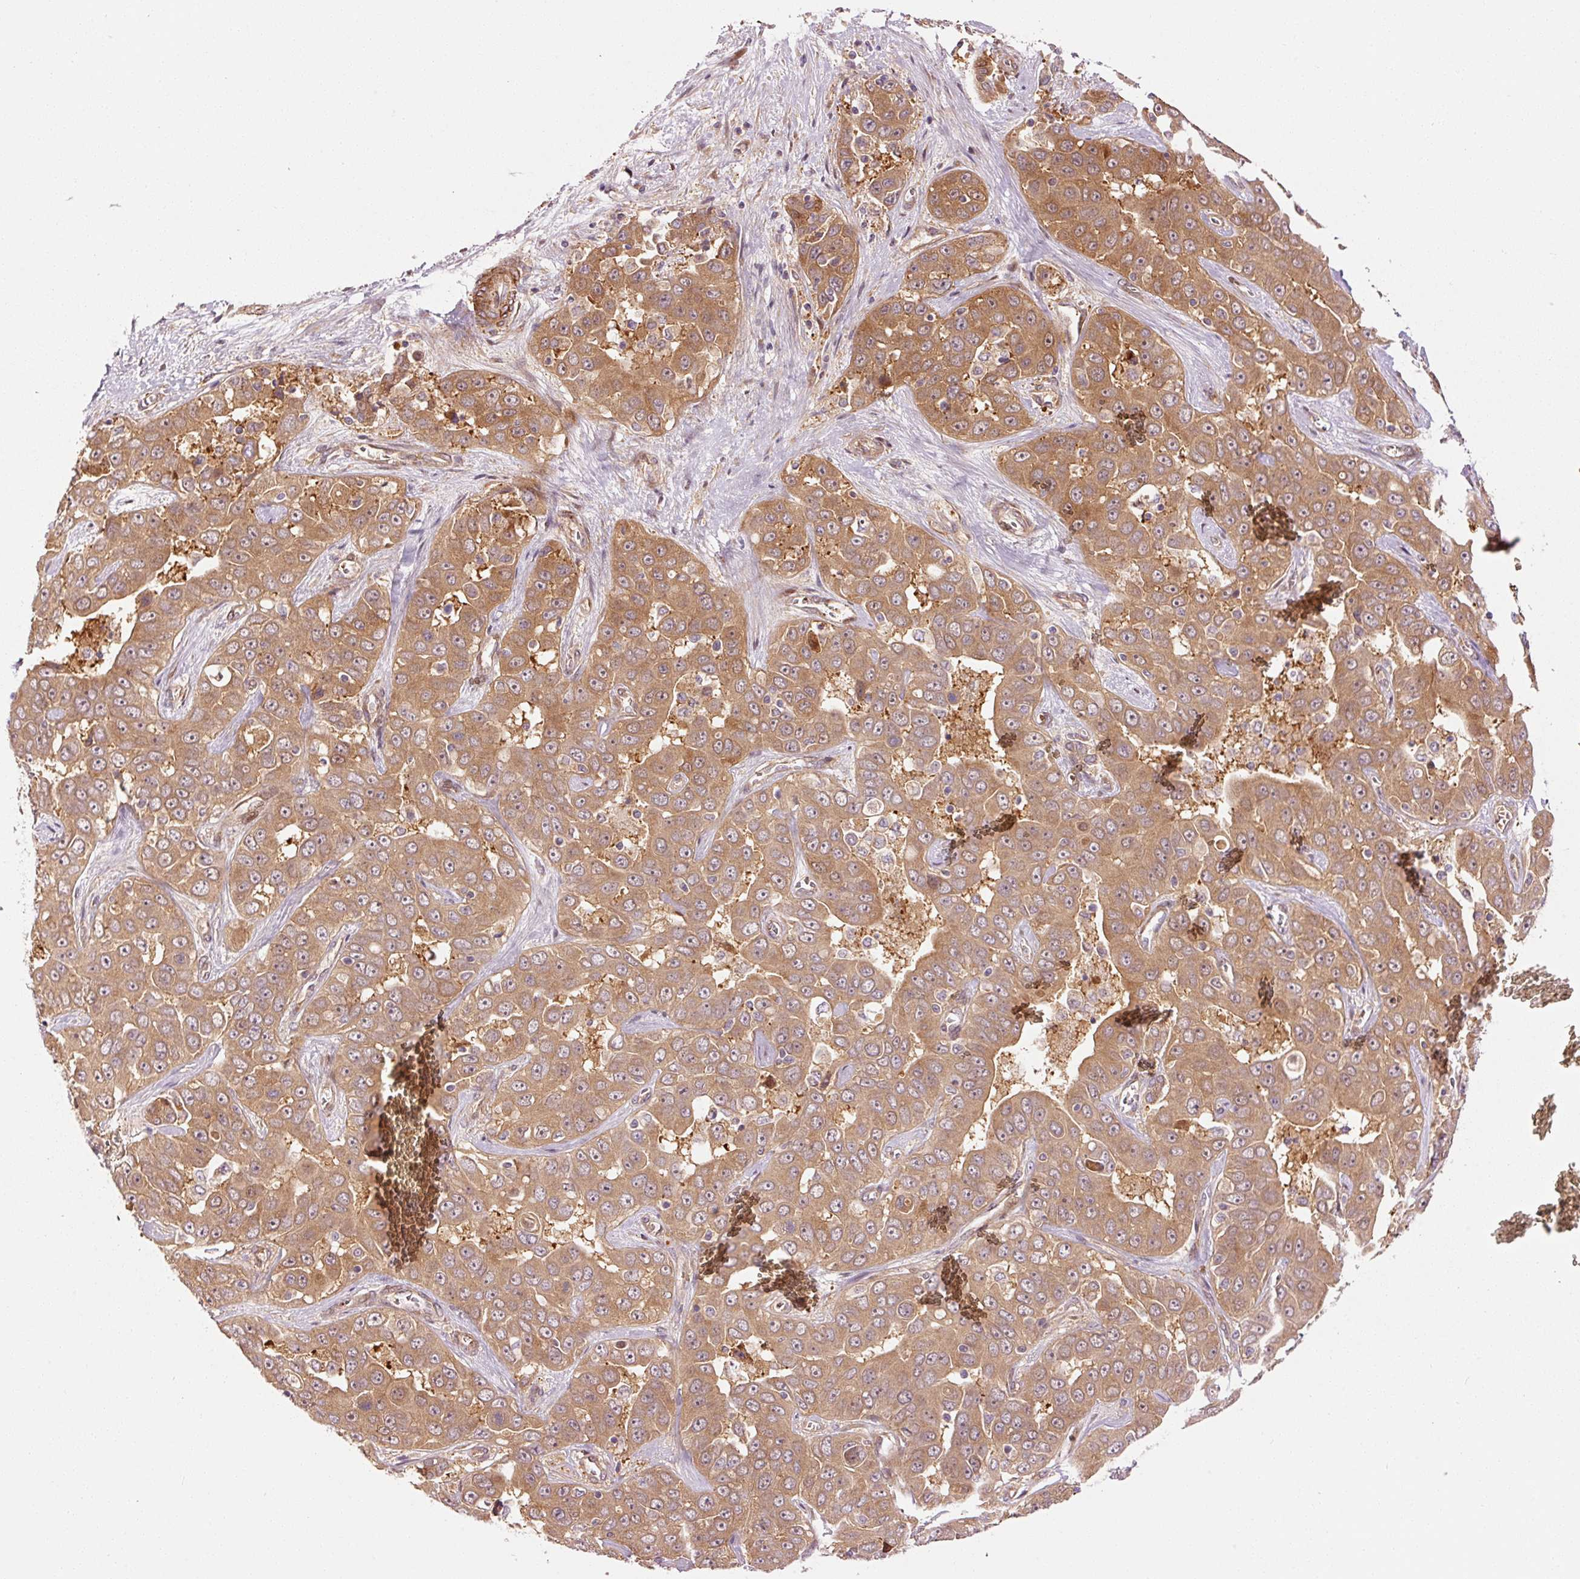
{"staining": {"intensity": "moderate", "quantity": ">75%", "location": "cytoplasmic/membranous"}, "tissue": "liver cancer", "cell_type": "Tumor cells", "image_type": "cancer", "snomed": [{"axis": "morphology", "description": "Cholangiocarcinoma"}, {"axis": "topography", "description": "Liver"}], "caption": "The histopathology image demonstrates a brown stain indicating the presence of a protein in the cytoplasmic/membranous of tumor cells in liver cancer.", "gene": "PPP1R14B", "patient": {"sex": "female", "age": 52}}